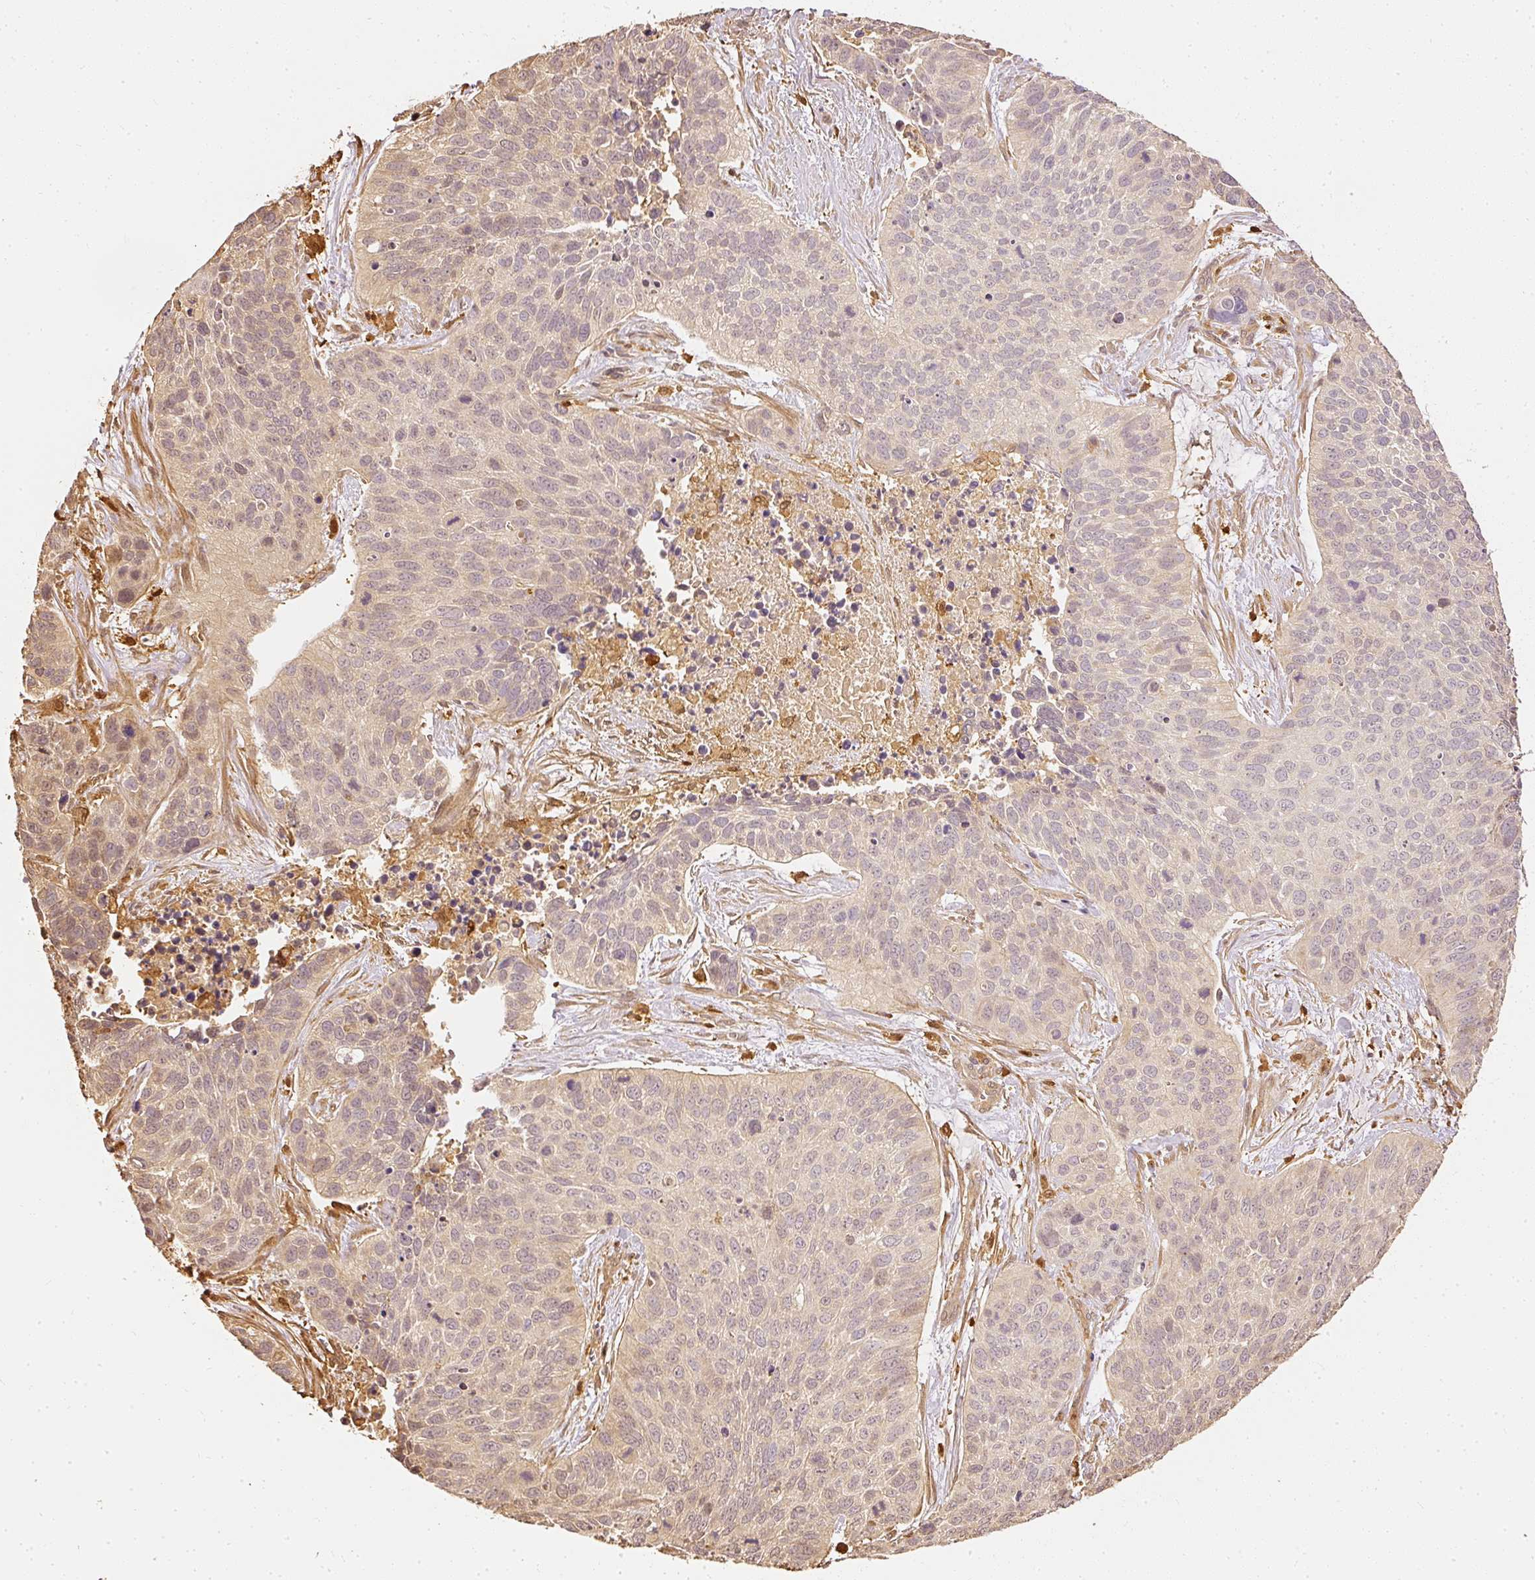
{"staining": {"intensity": "negative", "quantity": "none", "location": "none"}, "tissue": "lung cancer", "cell_type": "Tumor cells", "image_type": "cancer", "snomed": [{"axis": "morphology", "description": "Squamous cell carcinoma, NOS"}, {"axis": "topography", "description": "Lung"}], "caption": "This is a histopathology image of immunohistochemistry (IHC) staining of lung cancer, which shows no expression in tumor cells.", "gene": "PFN1", "patient": {"sex": "male", "age": 62}}